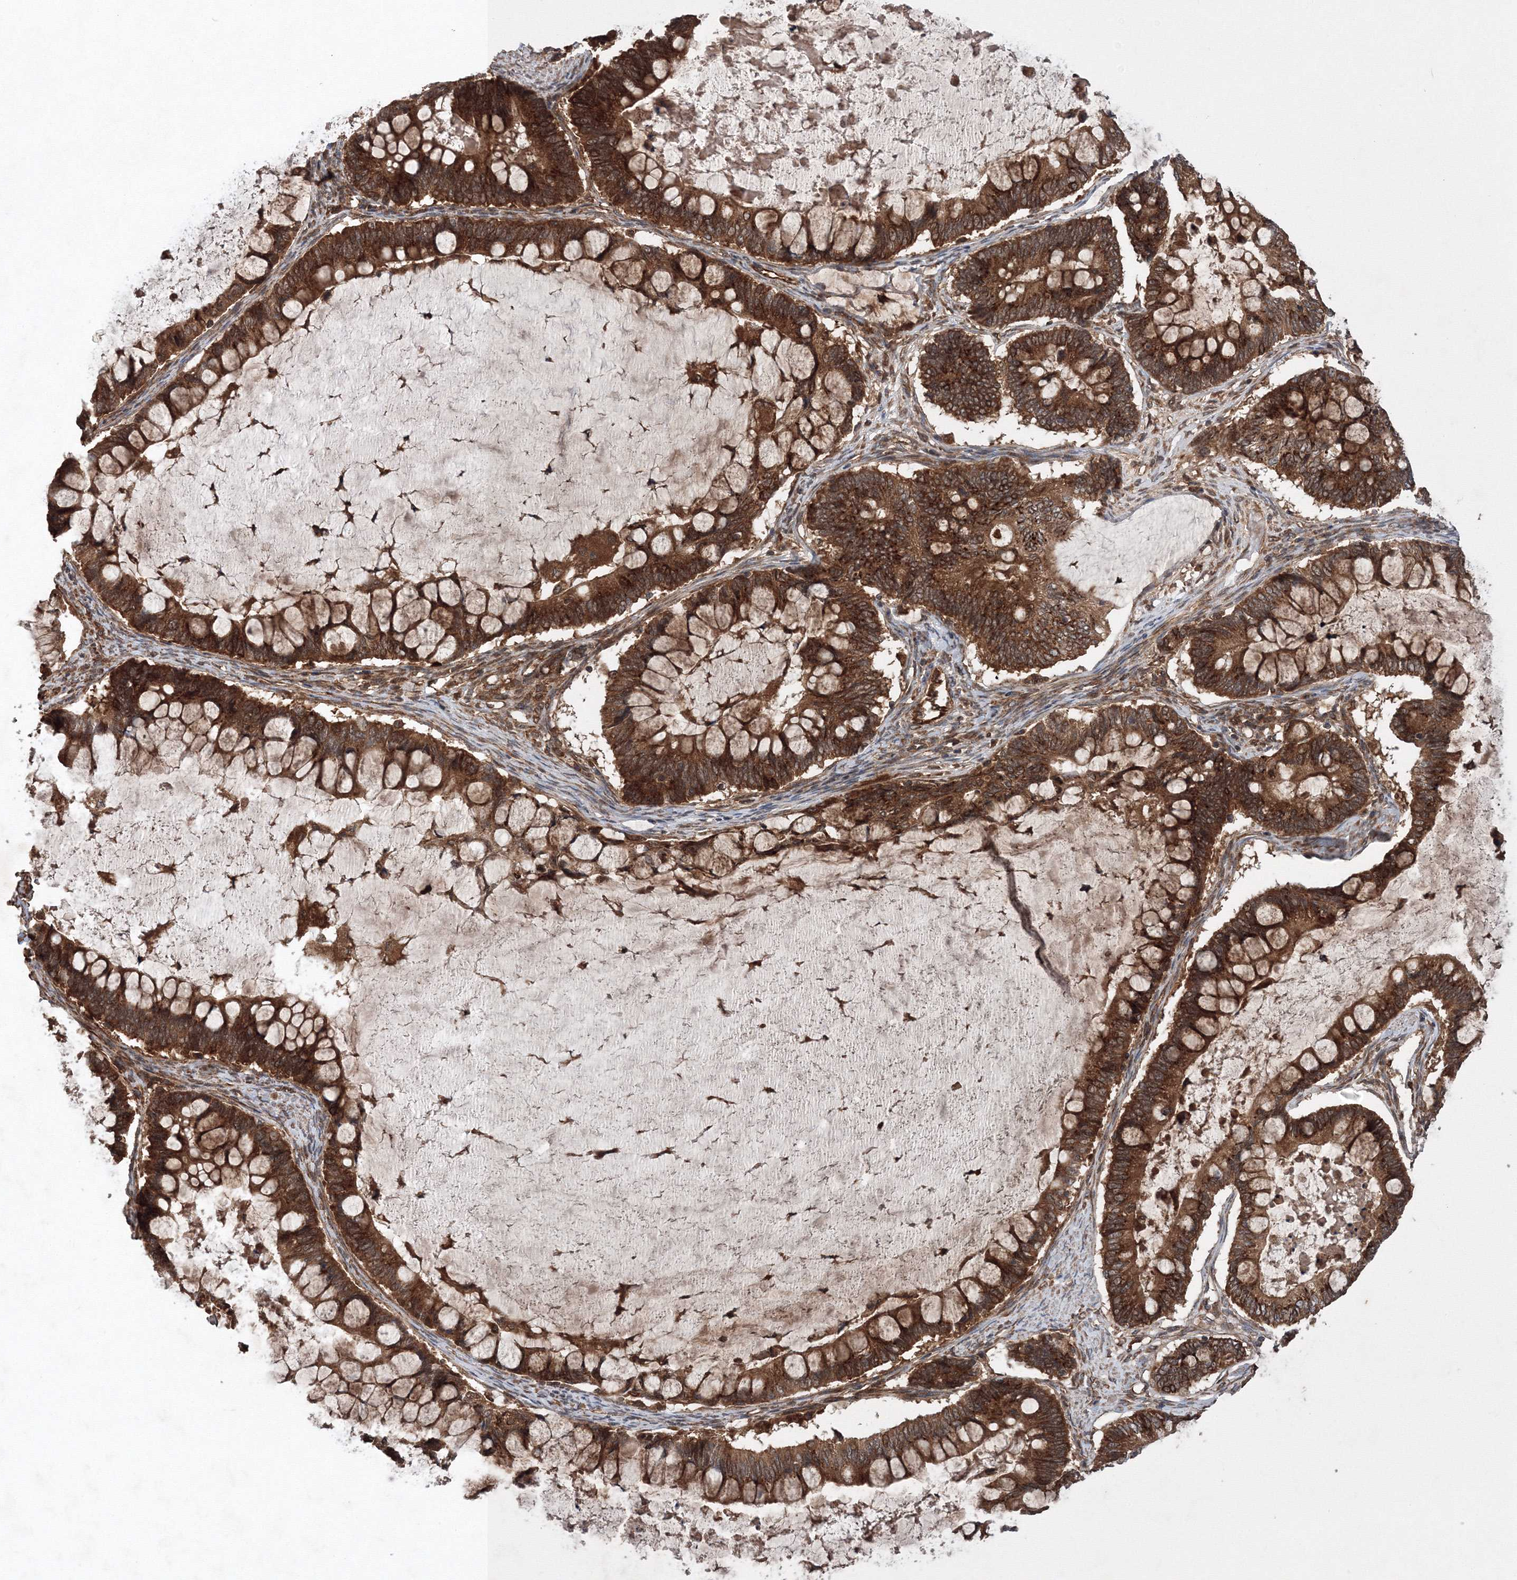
{"staining": {"intensity": "strong", "quantity": ">75%", "location": "cytoplasmic/membranous"}, "tissue": "ovarian cancer", "cell_type": "Tumor cells", "image_type": "cancer", "snomed": [{"axis": "morphology", "description": "Cystadenocarcinoma, mucinous, NOS"}, {"axis": "topography", "description": "Ovary"}], "caption": "A micrograph of ovarian cancer stained for a protein exhibits strong cytoplasmic/membranous brown staining in tumor cells.", "gene": "ATG3", "patient": {"sex": "female", "age": 61}}